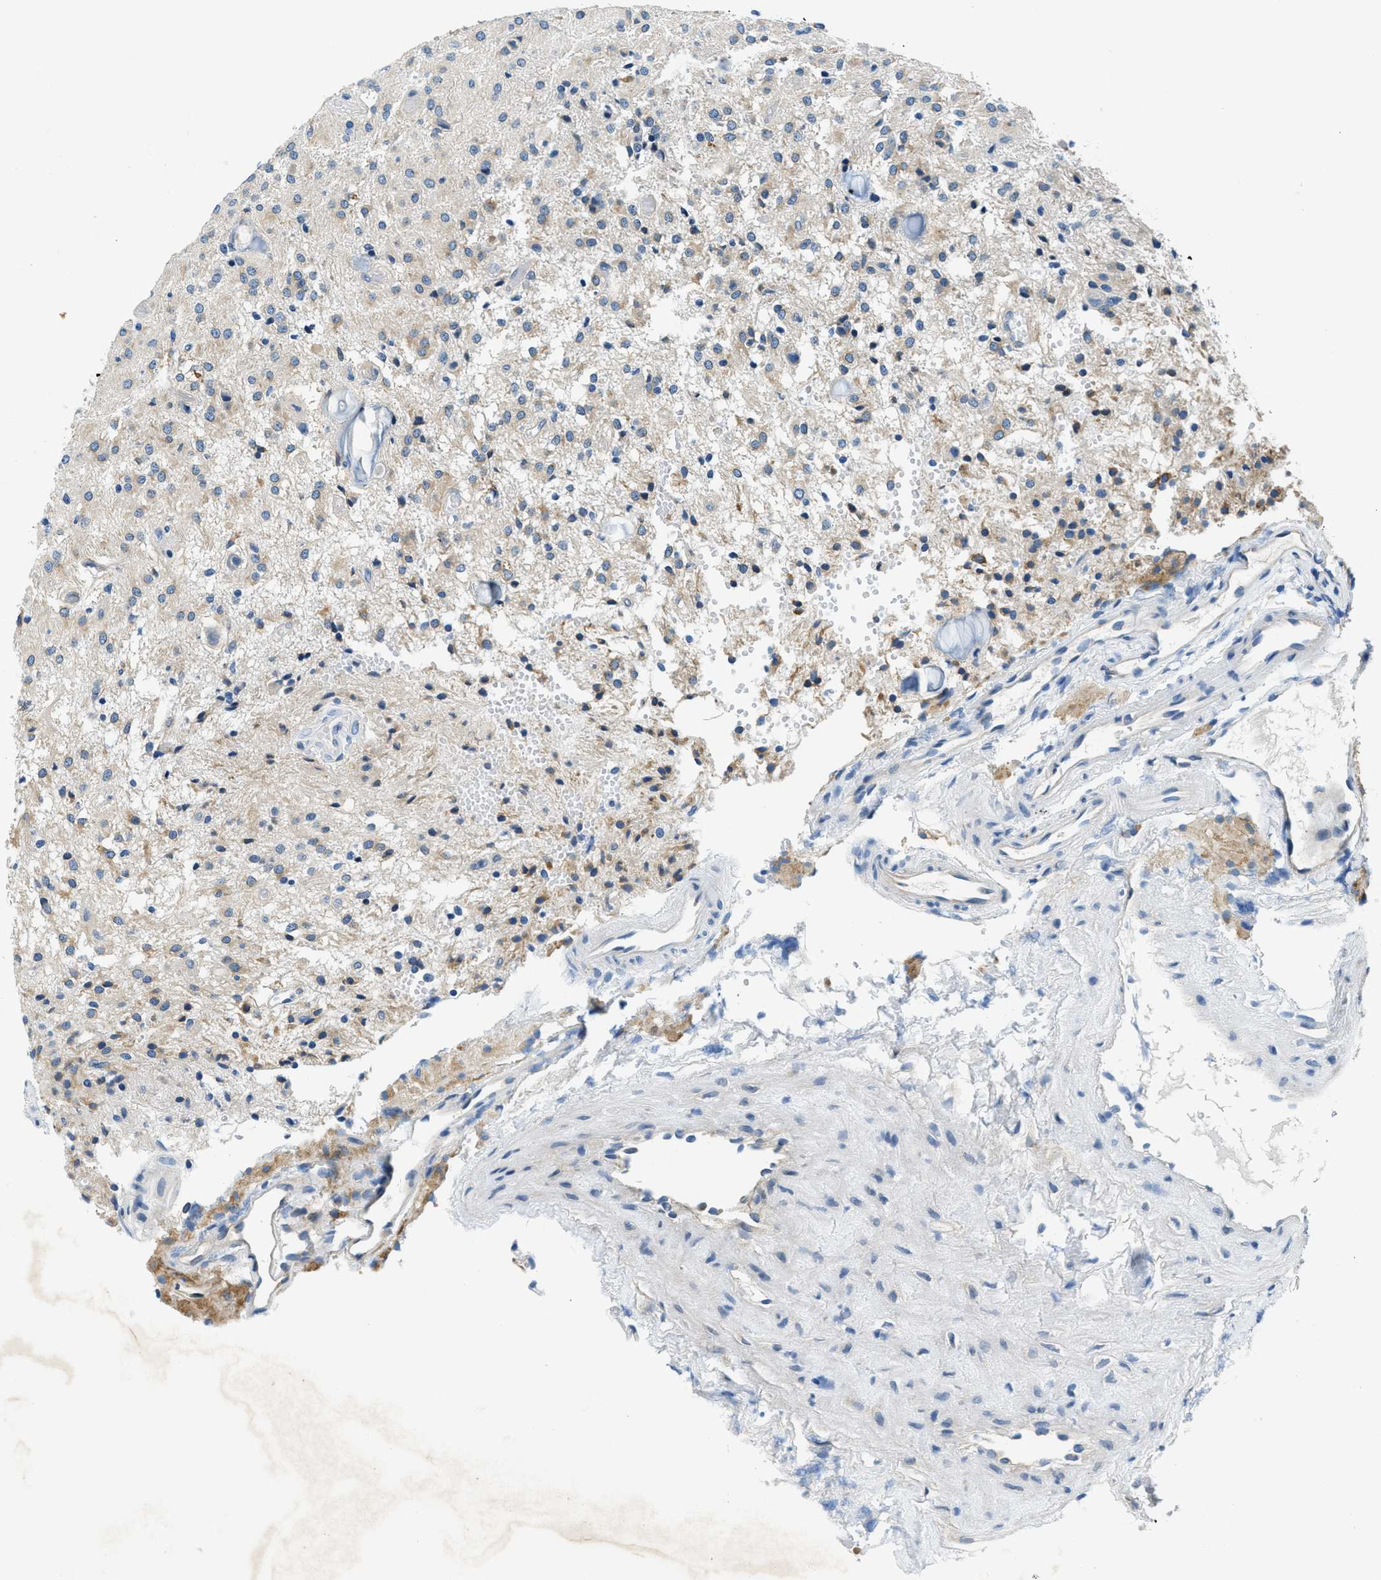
{"staining": {"intensity": "weak", "quantity": "<25%", "location": "cytoplasmic/membranous"}, "tissue": "glioma", "cell_type": "Tumor cells", "image_type": "cancer", "snomed": [{"axis": "morphology", "description": "Glioma, malignant, High grade"}, {"axis": "topography", "description": "Brain"}], "caption": "Immunohistochemistry (IHC) of glioma reveals no expression in tumor cells.", "gene": "UBAC2", "patient": {"sex": "female", "age": 59}}